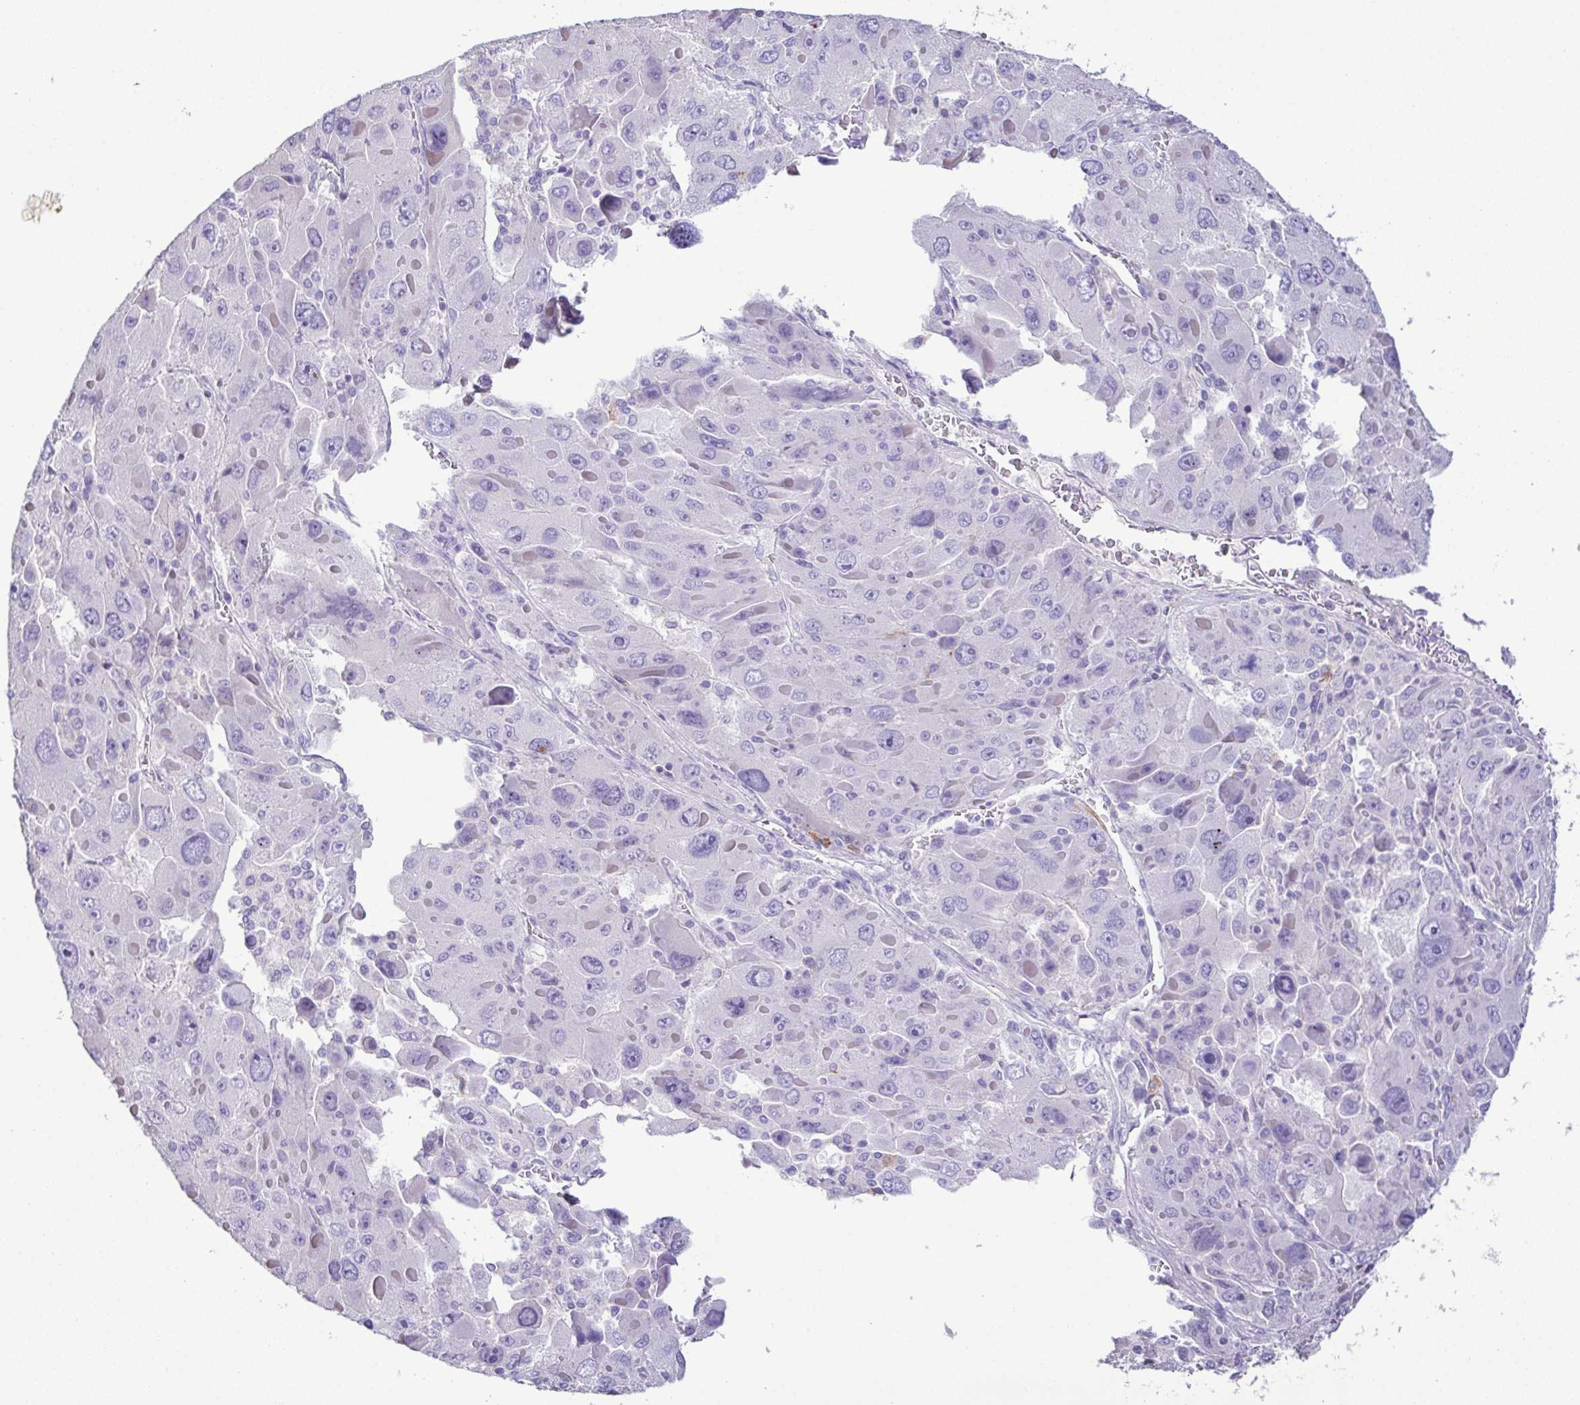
{"staining": {"intensity": "negative", "quantity": "none", "location": "none"}, "tissue": "liver cancer", "cell_type": "Tumor cells", "image_type": "cancer", "snomed": [{"axis": "morphology", "description": "Carcinoma, Hepatocellular, NOS"}, {"axis": "topography", "description": "Liver"}], "caption": "Immunohistochemical staining of liver cancer displays no significant positivity in tumor cells.", "gene": "MARCO", "patient": {"sex": "female", "age": 41}}